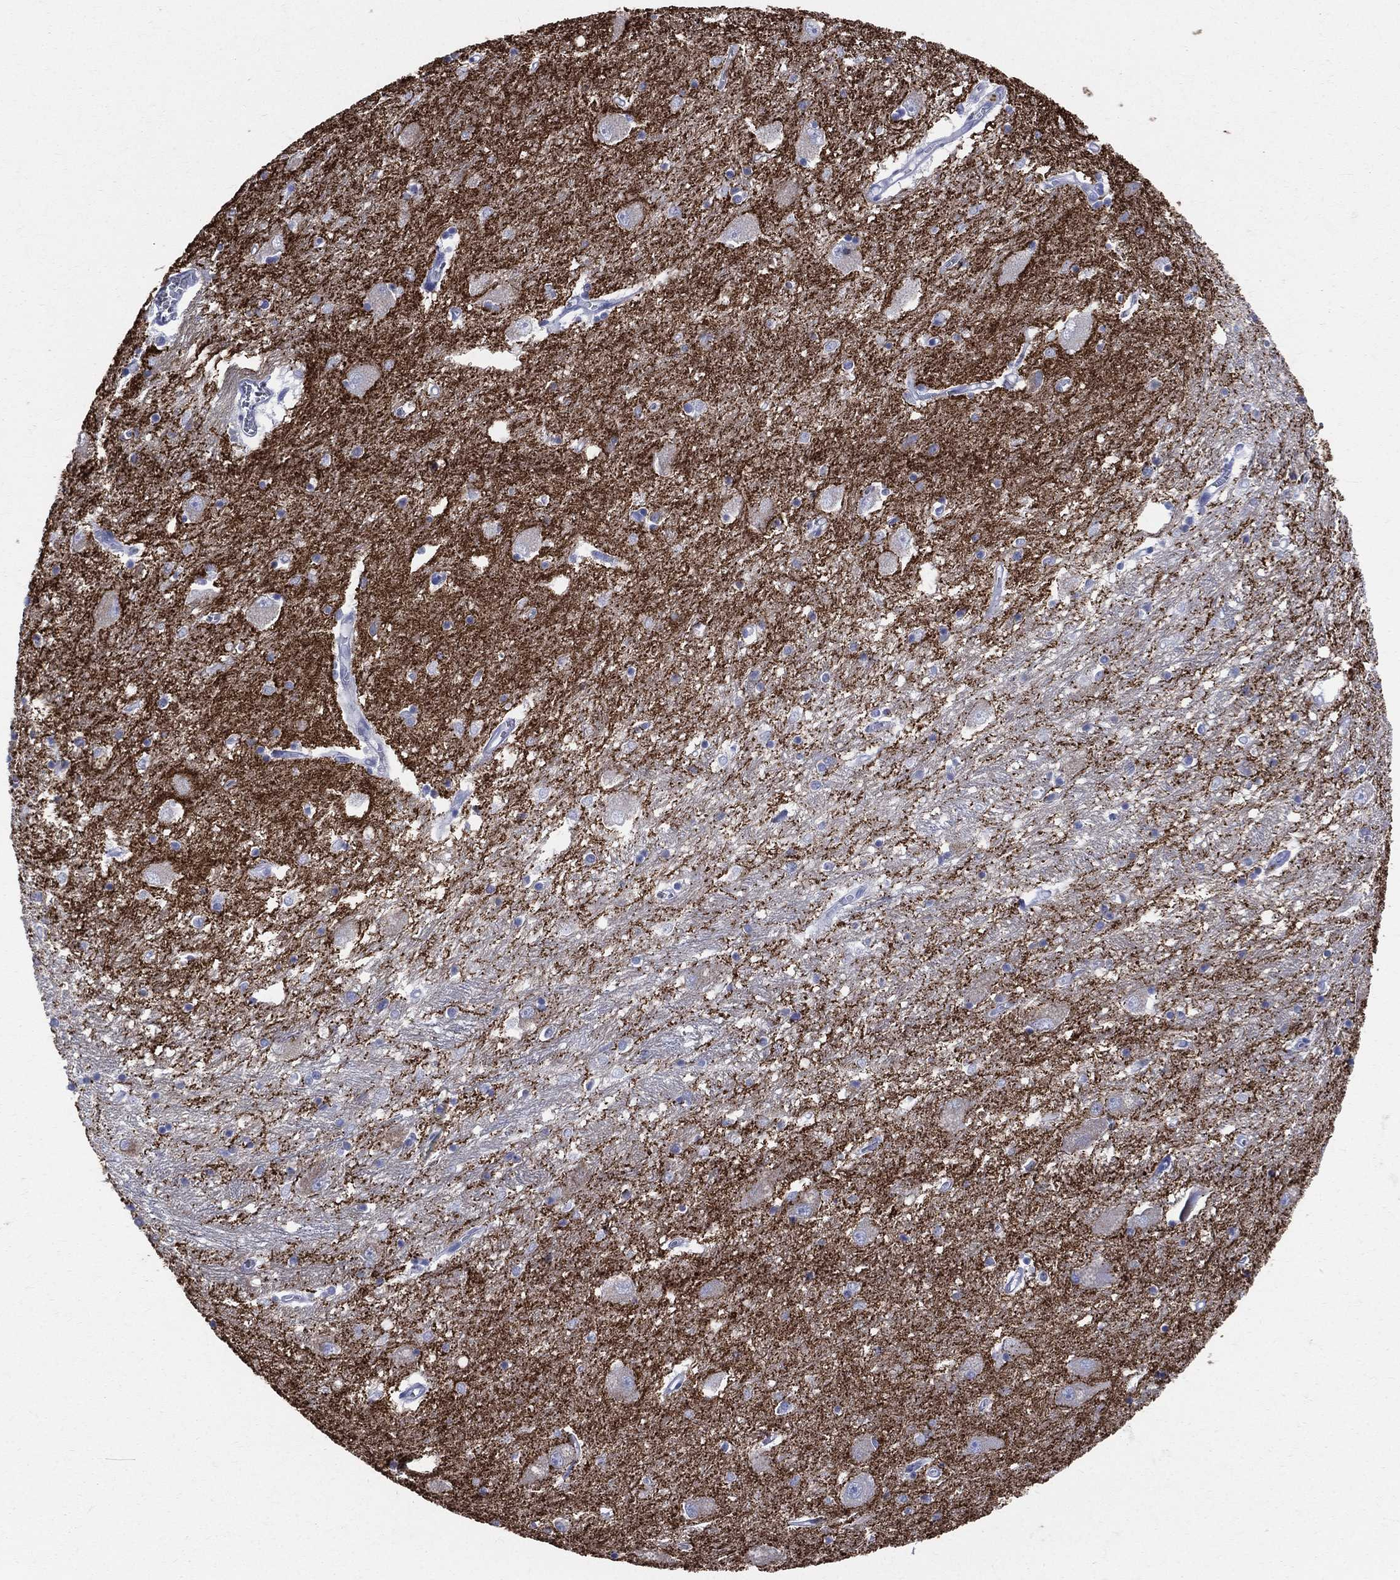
{"staining": {"intensity": "negative", "quantity": "none", "location": "none"}, "tissue": "caudate", "cell_type": "Glial cells", "image_type": "normal", "snomed": [{"axis": "morphology", "description": "Normal tissue, NOS"}, {"axis": "topography", "description": "Lateral ventricle wall"}], "caption": "The photomicrograph demonstrates no significant expression in glial cells of caudate.", "gene": "SYP", "patient": {"sex": "male", "age": 54}}